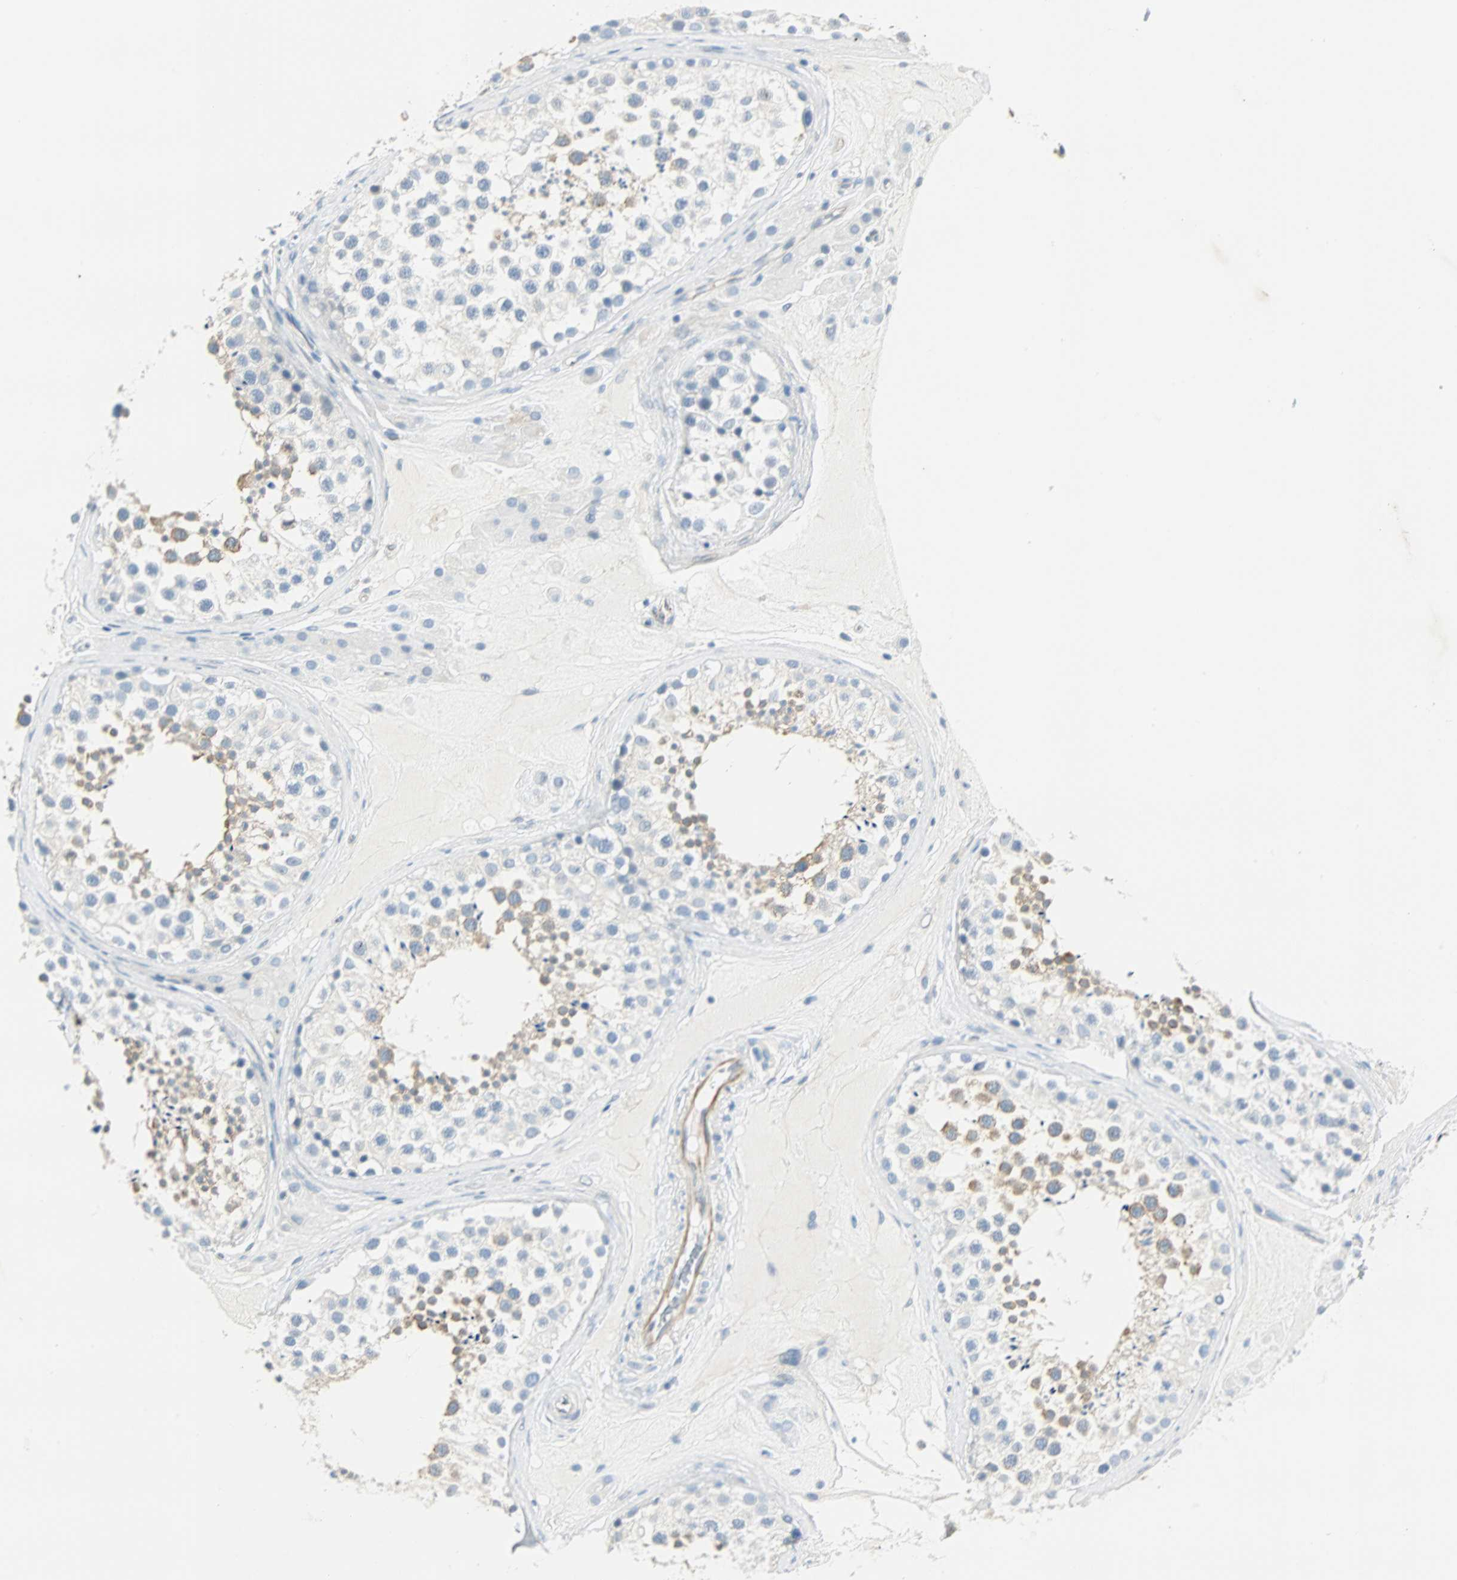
{"staining": {"intensity": "moderate", "quantity": "<25%", "location": "cytoplasmic/membranous"}, "tissue": "testis", "cell_type": "Cells in seminiferous ducts", "image_type": "normal", "snomed": [{"axis": "morphology", "description": "Normal tissue, NOS"}, {"axis": "topography", "description": "Testis"}], "caption": "The micrograph shows staining of unremarkable testis, revealing moderate cytoplasmic/membranous protein staining (brown color) within cells in seminiferous ducts. (IHC, brightfield microscopy, high magnification).", "gene": "VPS9D1", "patient": {"sex": "male", "age": 46}}